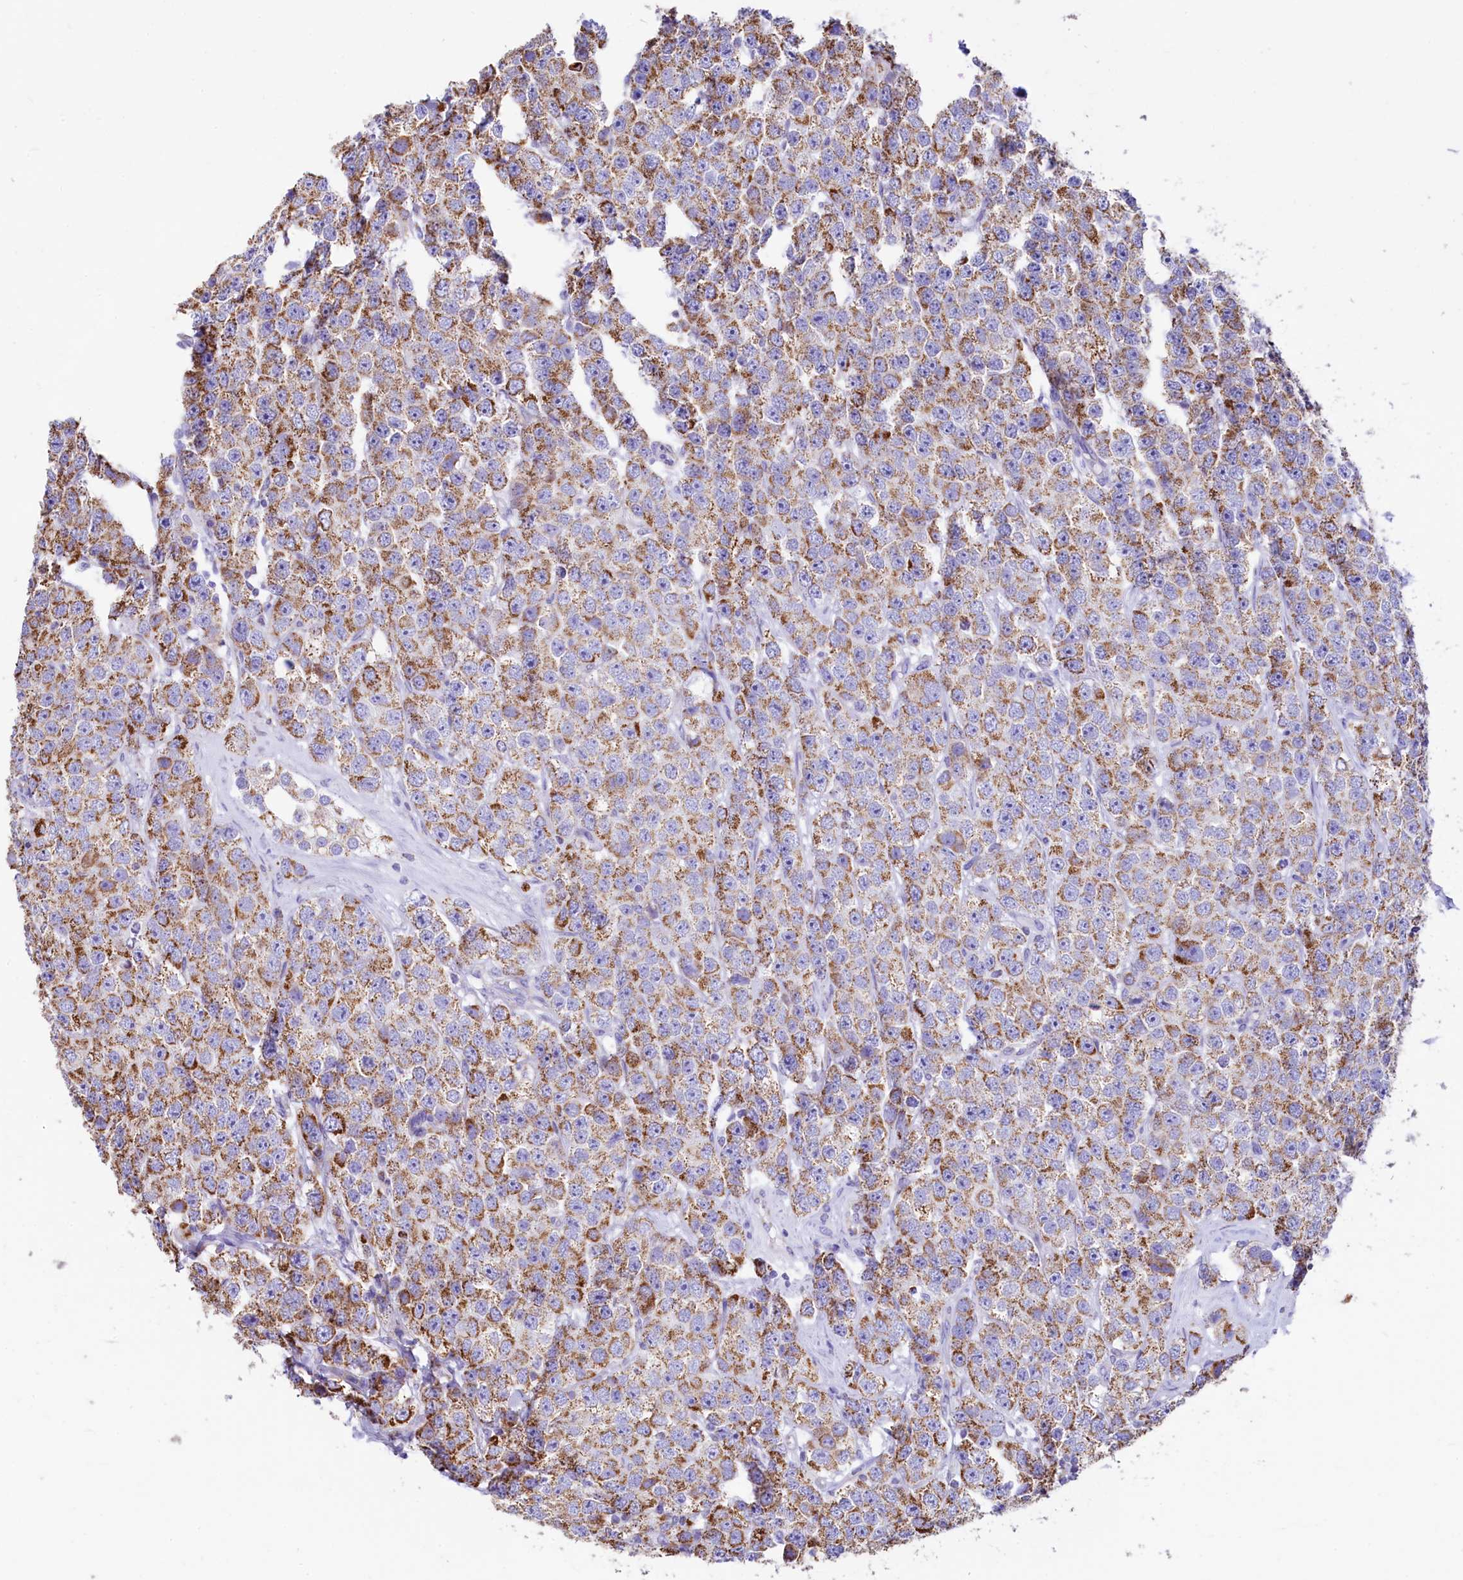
{"staining": {"intensity": "moderate", "quantity": ">75%", "location": "cytoplasmic/membranous"}, "tissue": "testis cancer", "cell_type": "Tumor cells", "image_type": "cancer", "snomed": [{"axis": "morphology", "description": "Seminoma, NOS"}, {"axis": "topography", "description": "Testis"}], "caption": "Tumor cells demonstrate medium levels of moderate cytoplasmic/membranous staining in about >75% of cells in testis seminoma.", "gene": "VWCE", "patient": {"sex": "male", "age": 28}}